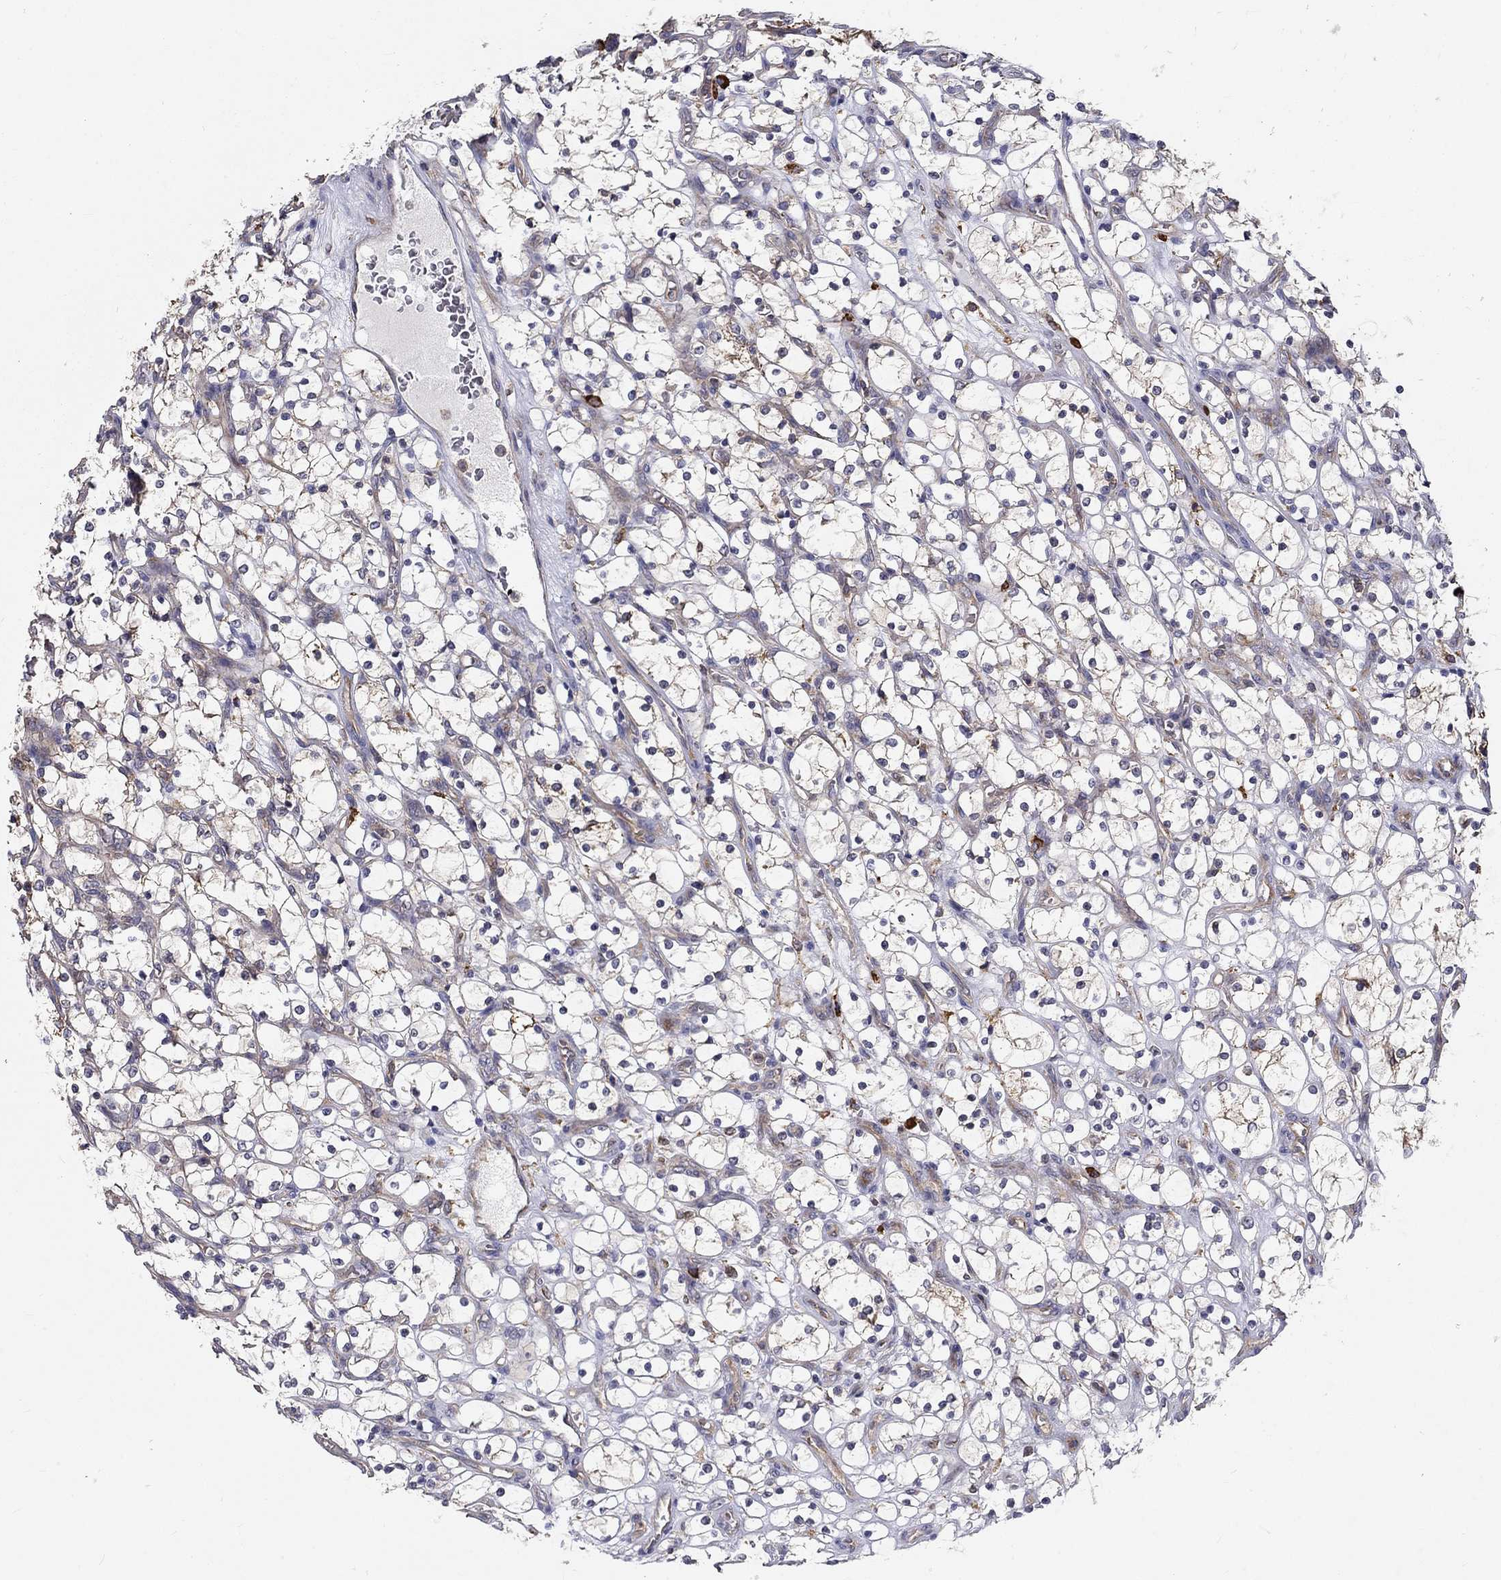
{"staining": {"intensity": "moderate", "quantity": "<25%", "location": "cytoplasmic/membranous"}, "tissue": "renal cancer", "cell_type": "Tumor cells", "image_type": "cancer", "snomed": [{"axis": "morphology", "description": "Adenocarcinoma, NOS"}, {"axis": "topography", "description": "Kidney"}], "caption": "Immunohistochemistry (IHC) image of neoplastic tissue: adenocarcinoma (renal) stained using immunohistochemistry (IHC) displays low levels of moderate protein expression localized specifically in the cytoplasmic/membranous of tumor cells, appearing as a cytoplasmic/membranous brown color.", "gene": "ALDH4A1", "patient": {"sex": "female", "age": 69}}